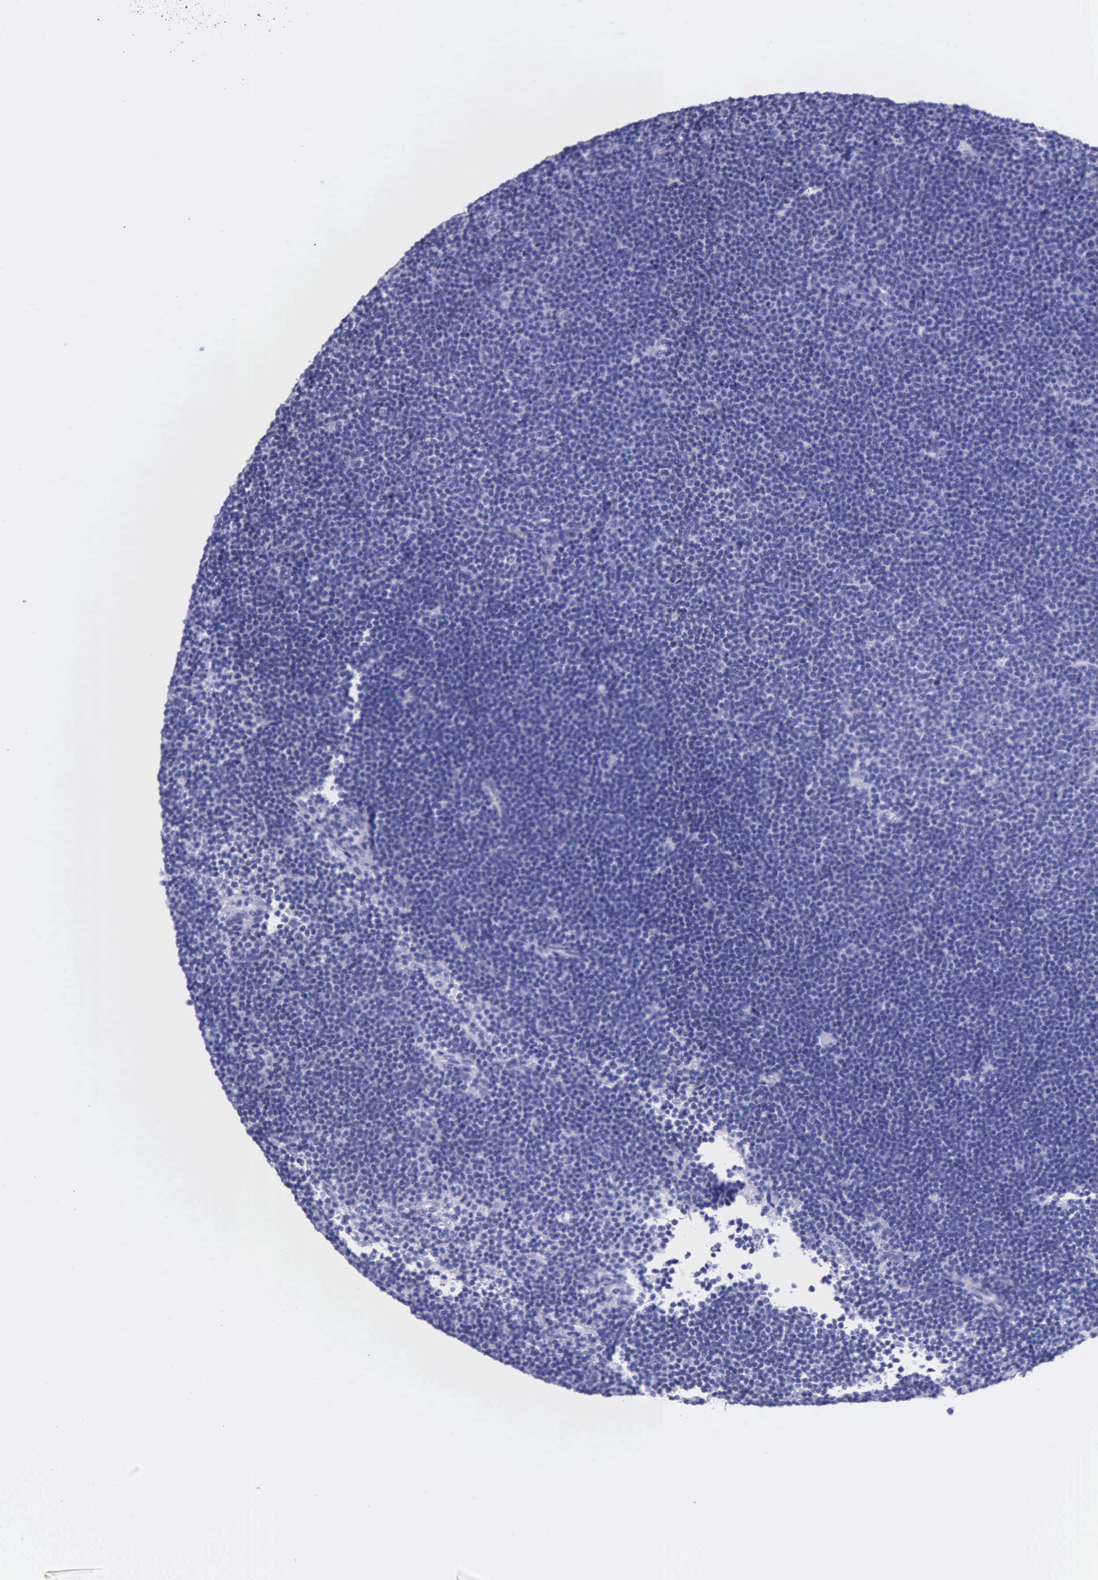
{"staining": {"intensity": "negative", "quantity": "none", "location": "none"}, "tissue": "lymphoma", "cell_type": "Tumor cells", "image_type": "cancer", "snomed": [{"axis": "morphology", "description": "Malignant lymphoma, non-Hodgkin's type, Low grade"}, {"axis": "topography", "description": "Lymph node"}], "caption": "Immunohistochemical staining of human low-grade malignant lymphoma, non-Hodgkin's type displays no significant positivity in tumor cells.", "gene": "KLK3", "patient": {"sex": "female", "age": 69}}